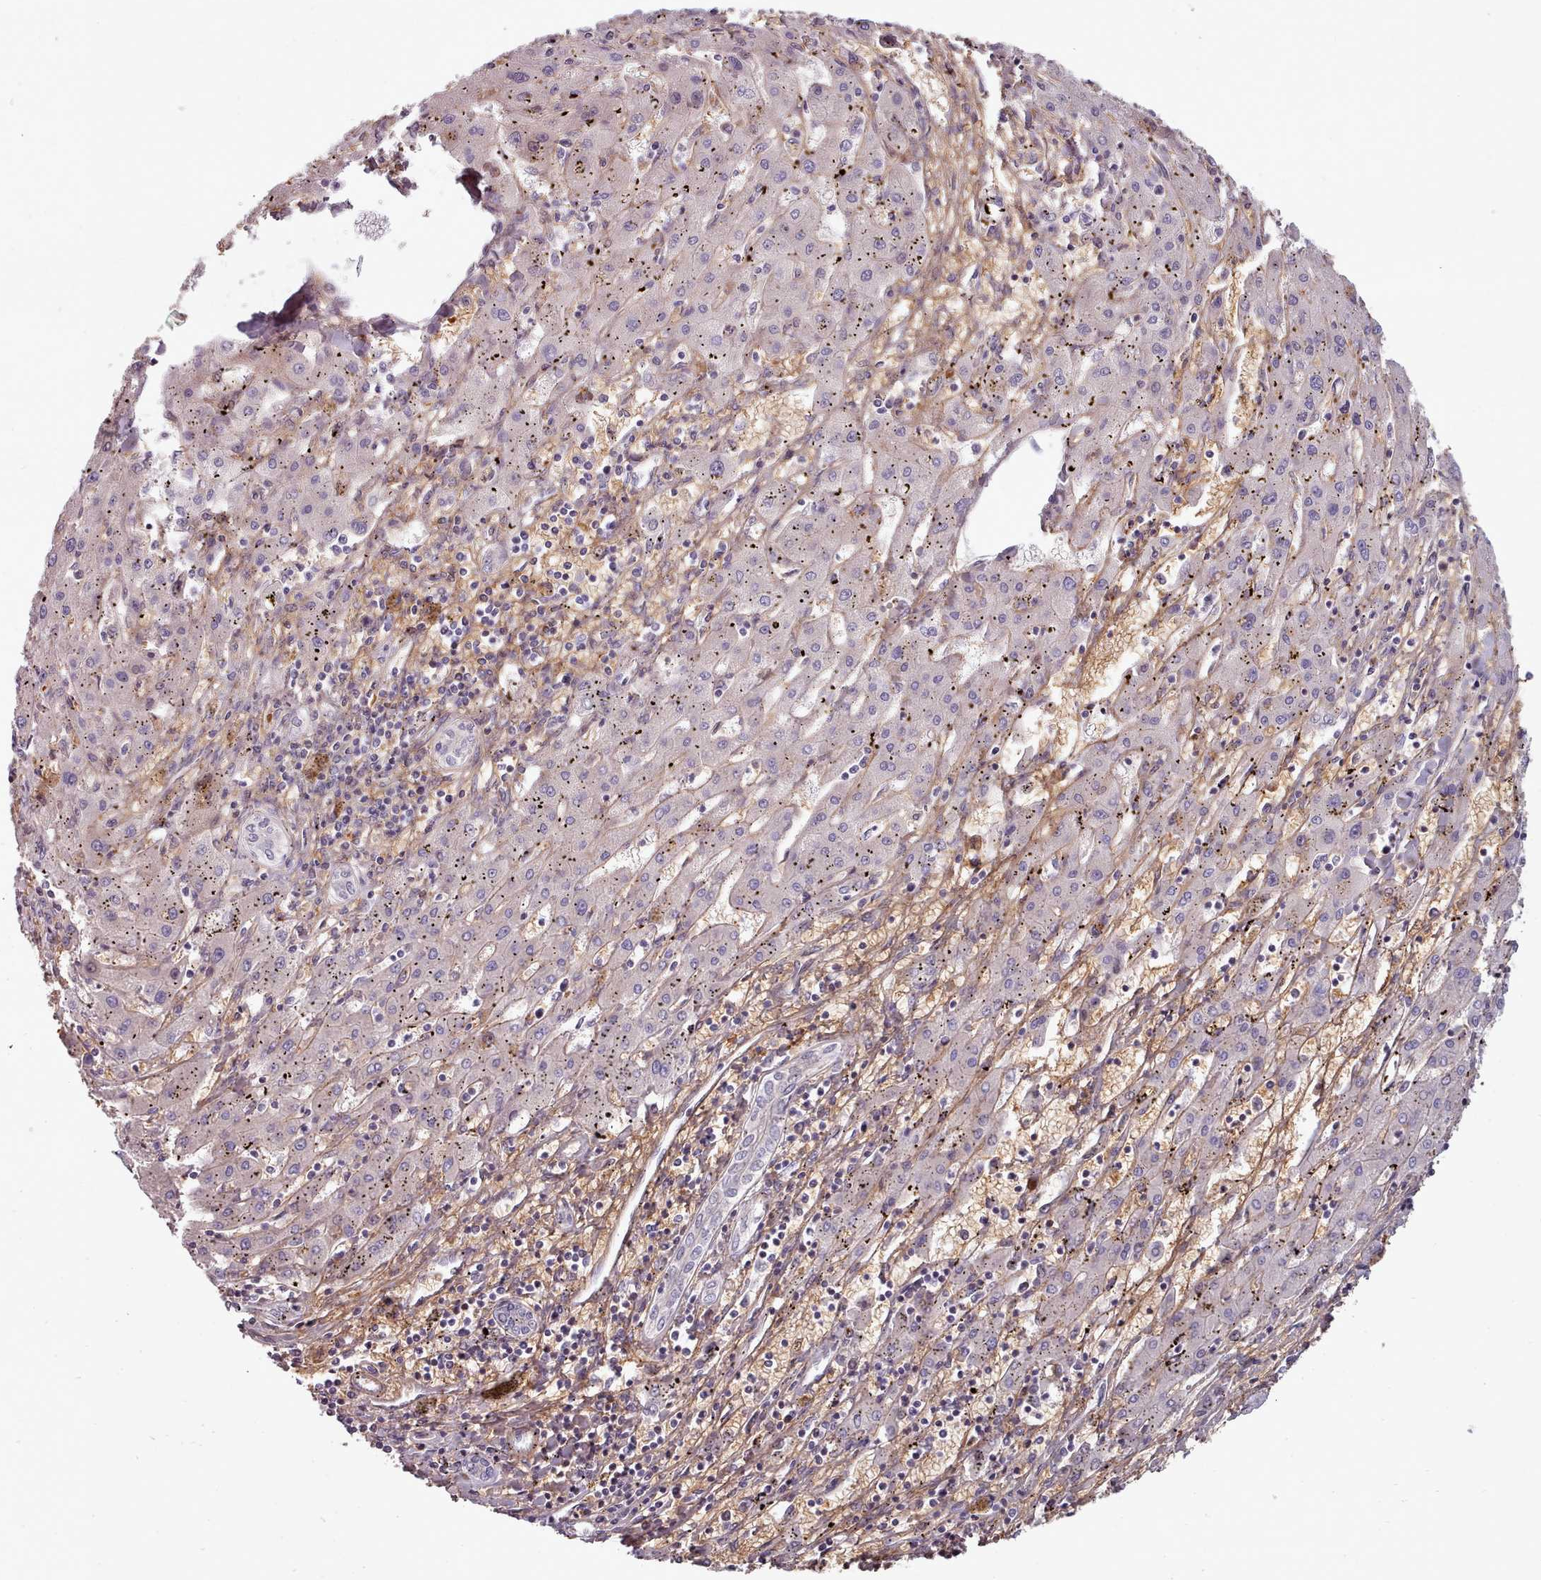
{"staining": {"intensity": "negative", "quantity": "none", "location": "none"}, "tissue": "liver cancer", "cell_type": "Tumor cells", "image_type": "cancer", "snomed": [{"axis": "morphology", "description": "Carcinoma, Hepatocellular, NOS"}, {"axis": "topography", "description": "Liver"}], "caption": "Image shows no significant protein expression in tumor cells of liver hepatocellular carcinoma.", "gene": "CLNS1A", "patient": {"sex": "male", "age": 72}}